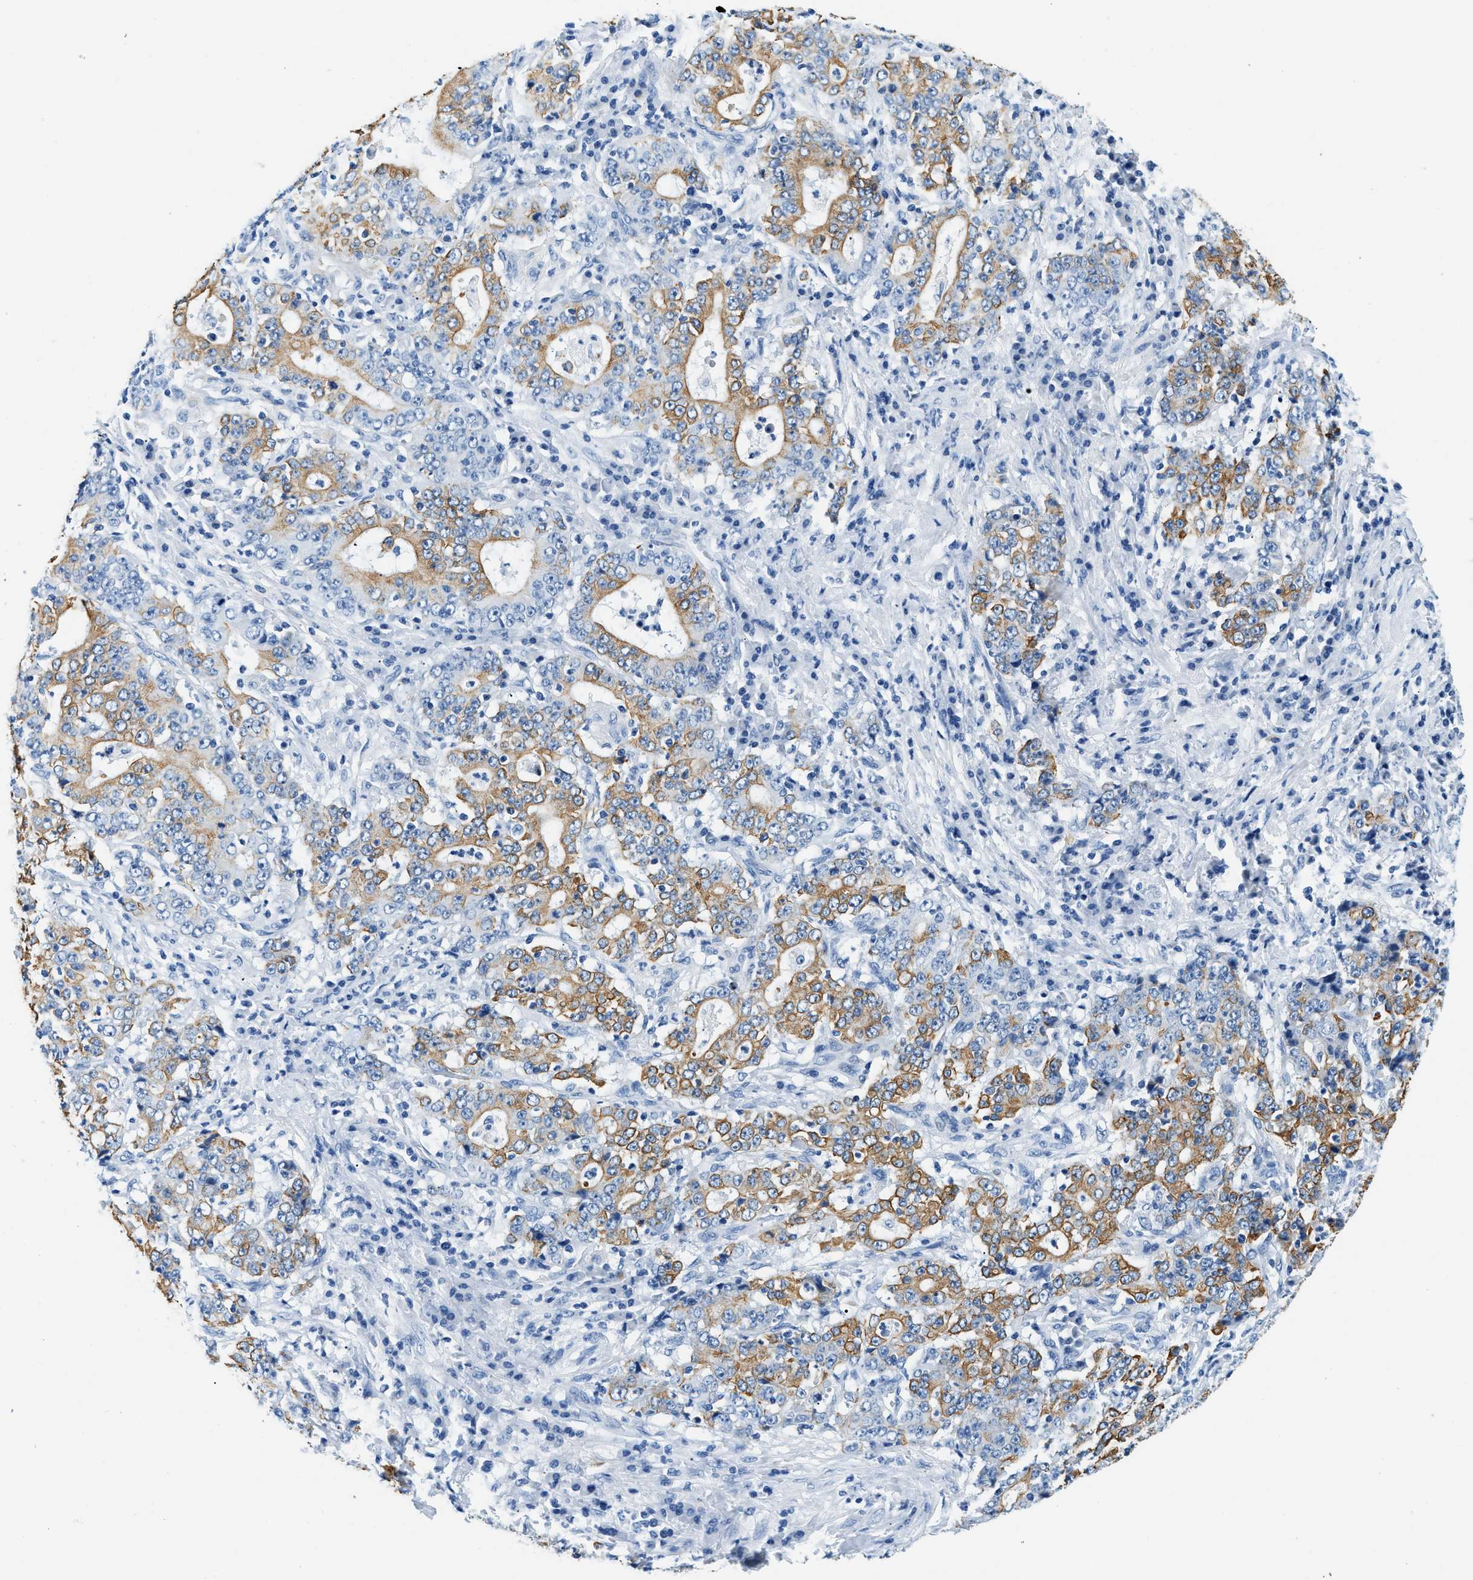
{"staining": {"intensity": "moderate", "quantity": ">75%", "location": "cytoplasmic/membranous"}, "tissue": "stomach cancer", "cell_type": "Tumor cells", "image_type": "cancer", "snomed": [{"axis": "morphology", "description": "Normal tissue, NOS"}, {"axis": "morphology", "description": "Adenocarcinoma, NOS"}, {"axis": "topography", "description": "Stomach, upper"}, {"axis": "topography", "description": "Stomach"}], "caption": "Immunohistochemistry (IHC) histopathology image of human adenocarcinoma (stomach) stained for a protein (brown), which demonstrates medium levels of moderate cytoplasmic/membranous staining in about >75% of tumor cells.", "gene": "STXBP2", "patient": {"sex": "male", "age": 59}}